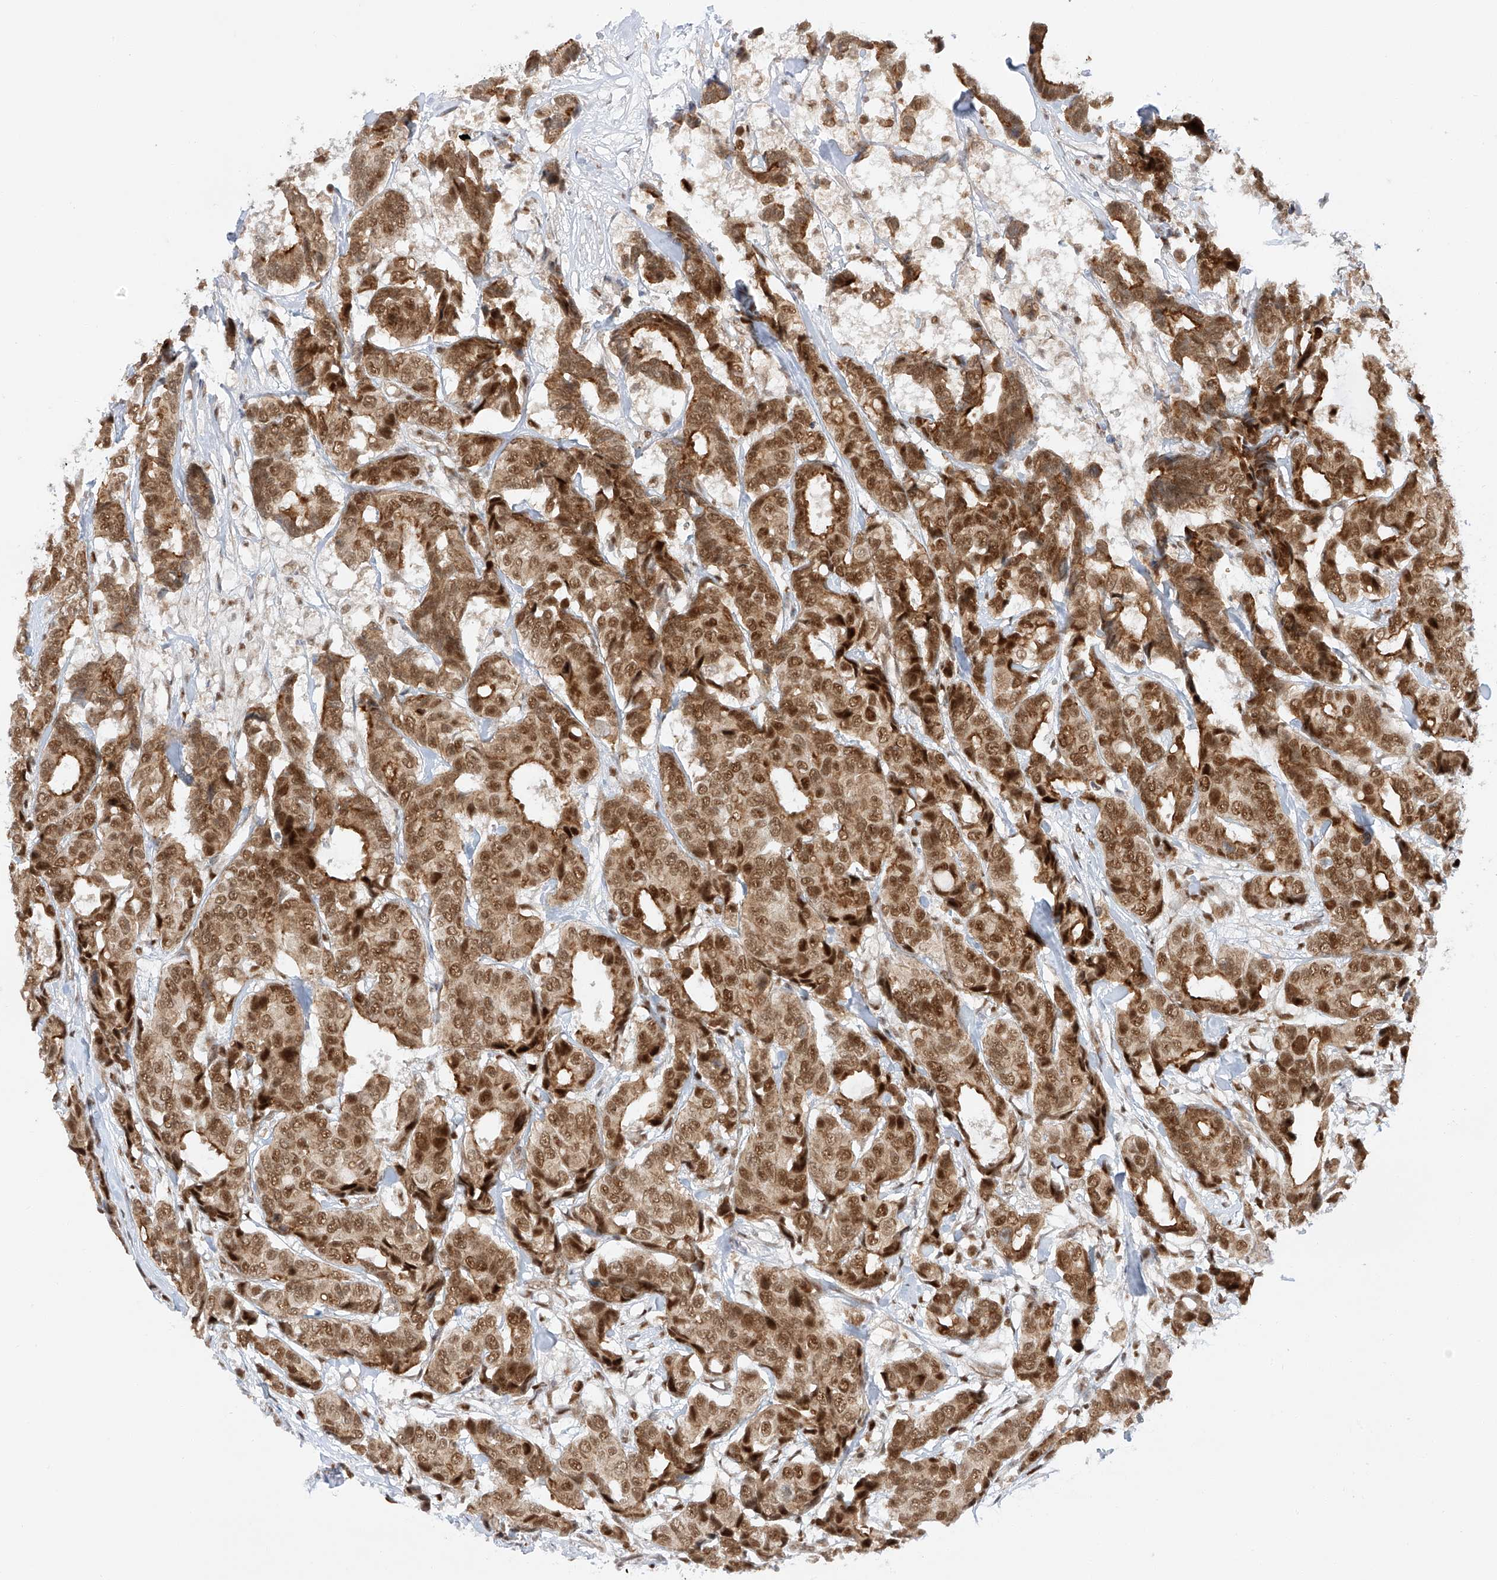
{"staining": {"intensity": "moderate", "quantity": ">75%", "location": "cytoplasmic/membranous,nuclear"}, "tissue": "breast cancer", "cell_type": "Tumor cells", "image_type": "cancer", "snomed": [{"axis": "morphology", "description": "Duct carcinoma"}, {"axis": "topography", "description": "Breast"}], "caption": "Approximately >75% of tumor cells in breast cancer demonstrate moderate cytoplasmic/membranous and nuclear protein positivity as visualized by brown immunohistochemical staining.", "gene": "POGK", "patient": {"sex": "female", "age": 87}}